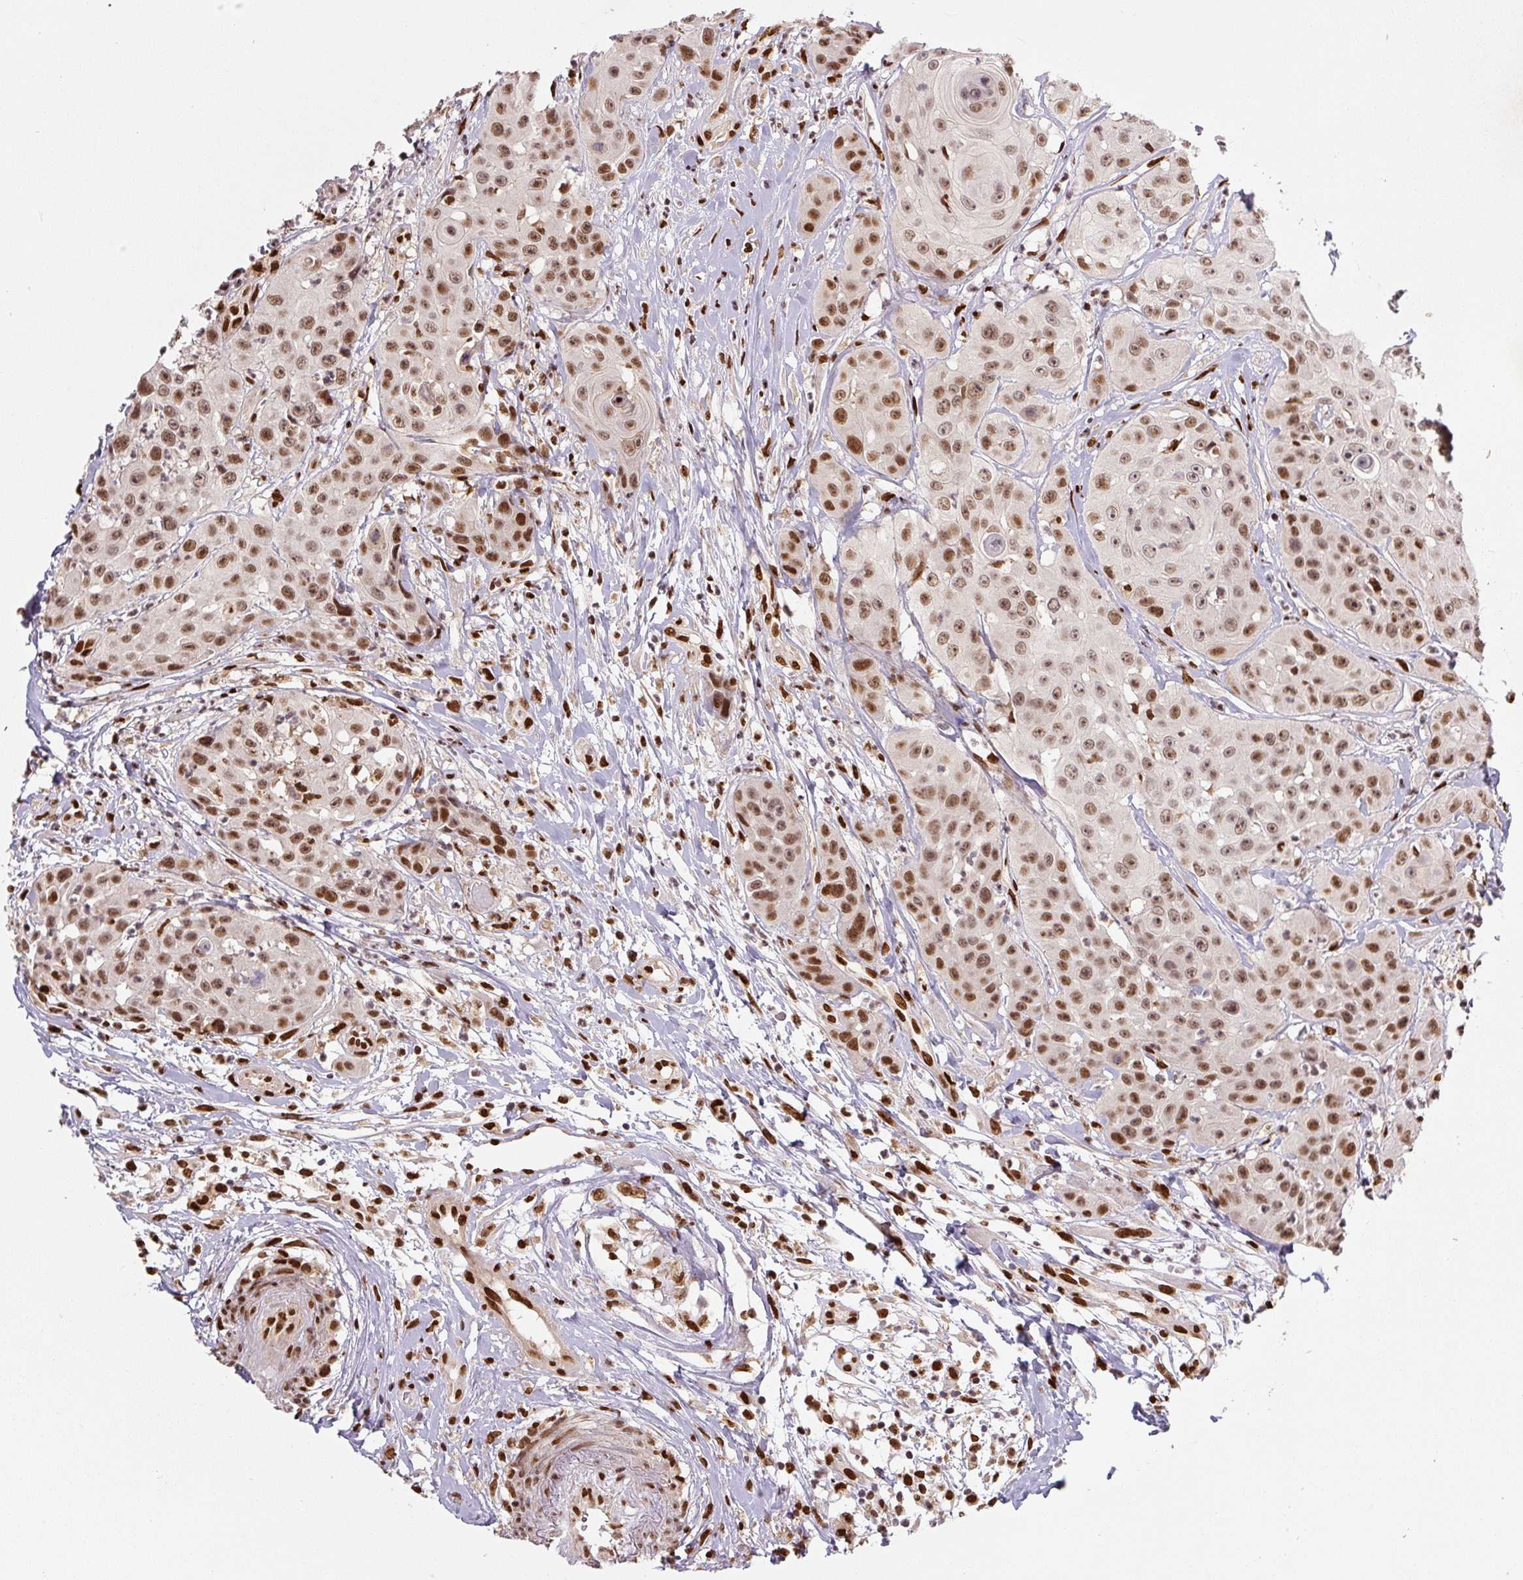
{"staining": {"intensity": "moderate", "quantity": ">75%", "location": "nuclear"}, "tissue": "head and neck cancer", "cell_type": "Tumor cells", "image_type": "cancer", "snomed": [{"axis": "morphology", "description": "Squamous cell carcinoma, NOS"}, {"axis": "topography", "description": "Head-Neck"}], "caption": "This histopathology image demonstrates IHC staining of human squamous cell carcinoma (head and neck), with medium moderate nuclear positivity in approximately >75% of tumor cells.", "gene": "PYDC2", "patient": {"sex": "male", "age": 83}}